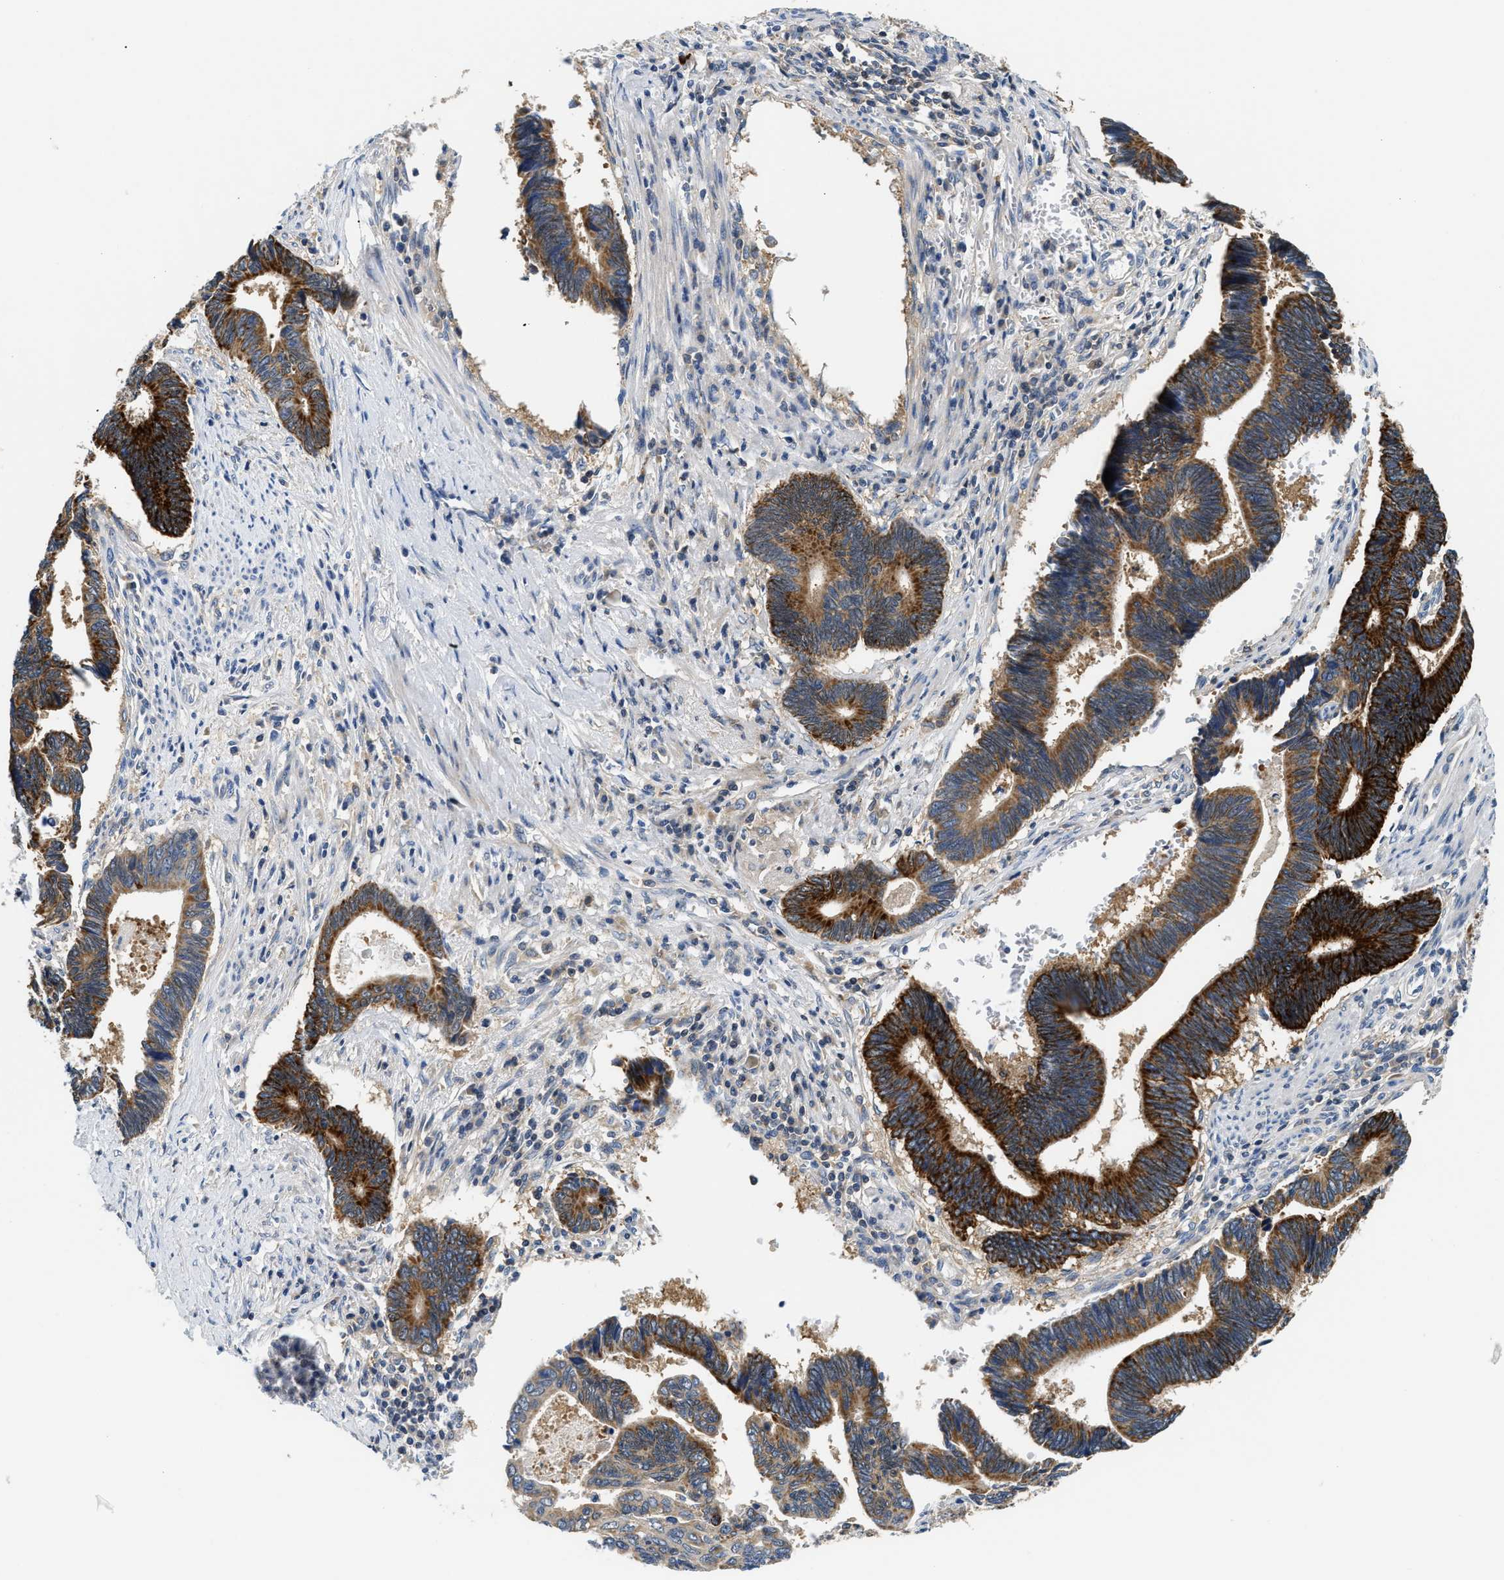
{"staining": {"intensity": "strong", "quantity": "25%-75%", "location": "cytoplasmic/membranous"}, "tissue": "pancreatic cancer", "cell_type": "Tumor cells", "image_type": "cancer", "snomed": [{"axis": "morphology", "description": "Adenocarcinoma, NOS"}, {"axis": "topography", "description": "Pancreas"}], "caption": "Protein expression analysis of human pancreatic cancer (adenocarcinoma) reveals strong cytoplasmic/membranous expression in about 25%-75% of tumor cells.", "gene": "CCM2", "patient": {"sex": "female", "age": 70}}